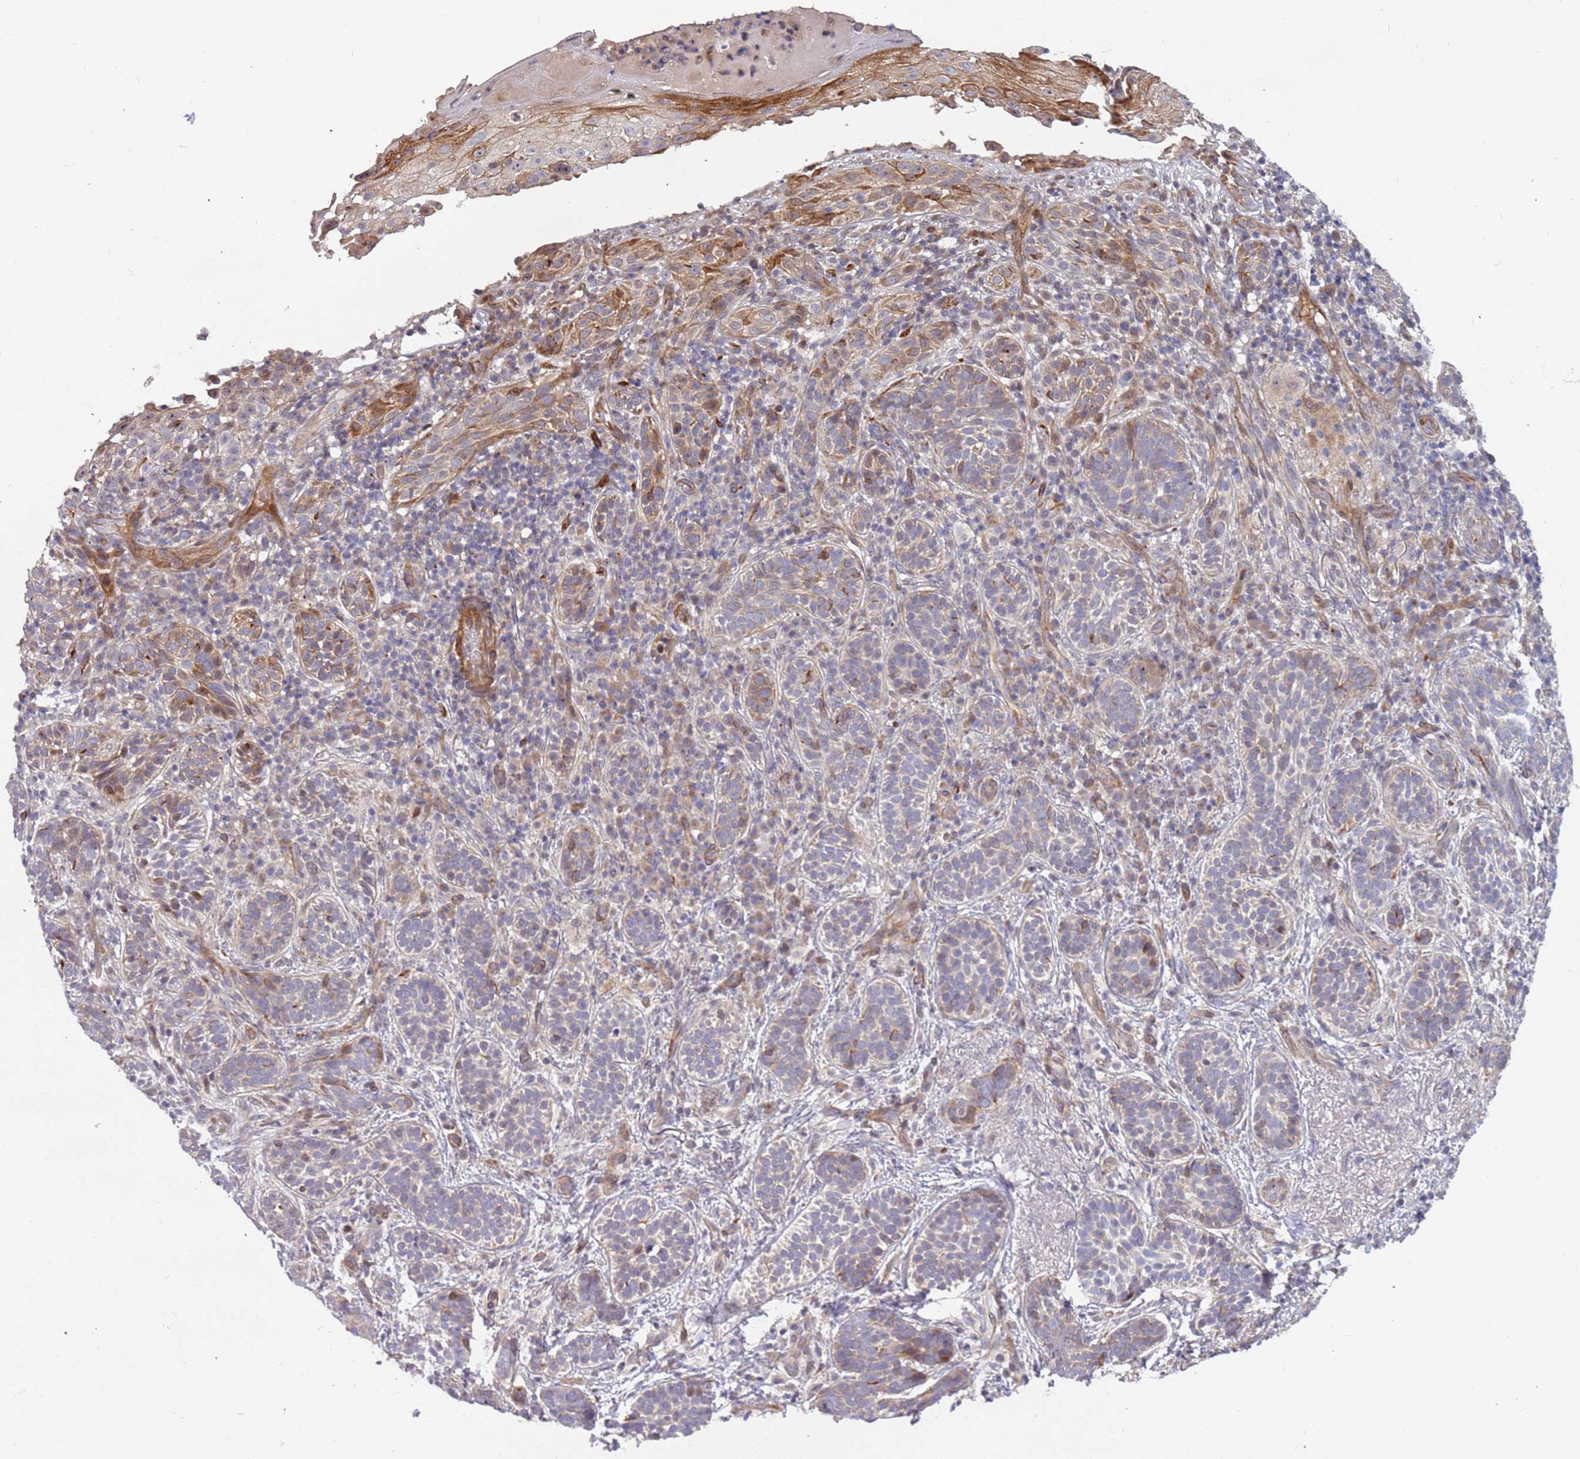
{"staining": {"intensity": "weak", "quantity": "<25%", "location": "cytoplasmic/membranous,nuclear"}, "tissue": "skin cancer", "cell_type": "Tumor cells", "image_type": "cancer", "snomed": [{"axis": "morphology", "description": "Basal cell carcinoma"}, {"axis": "topography", "description": "Skin"}], "caption": "Skin cancer (basal cell carcinoma) stained for a protein using IHC displays no expression tumor cells.", "gene": "TRAPPC6B", "patient": {"sex": "male", "age": 71}}